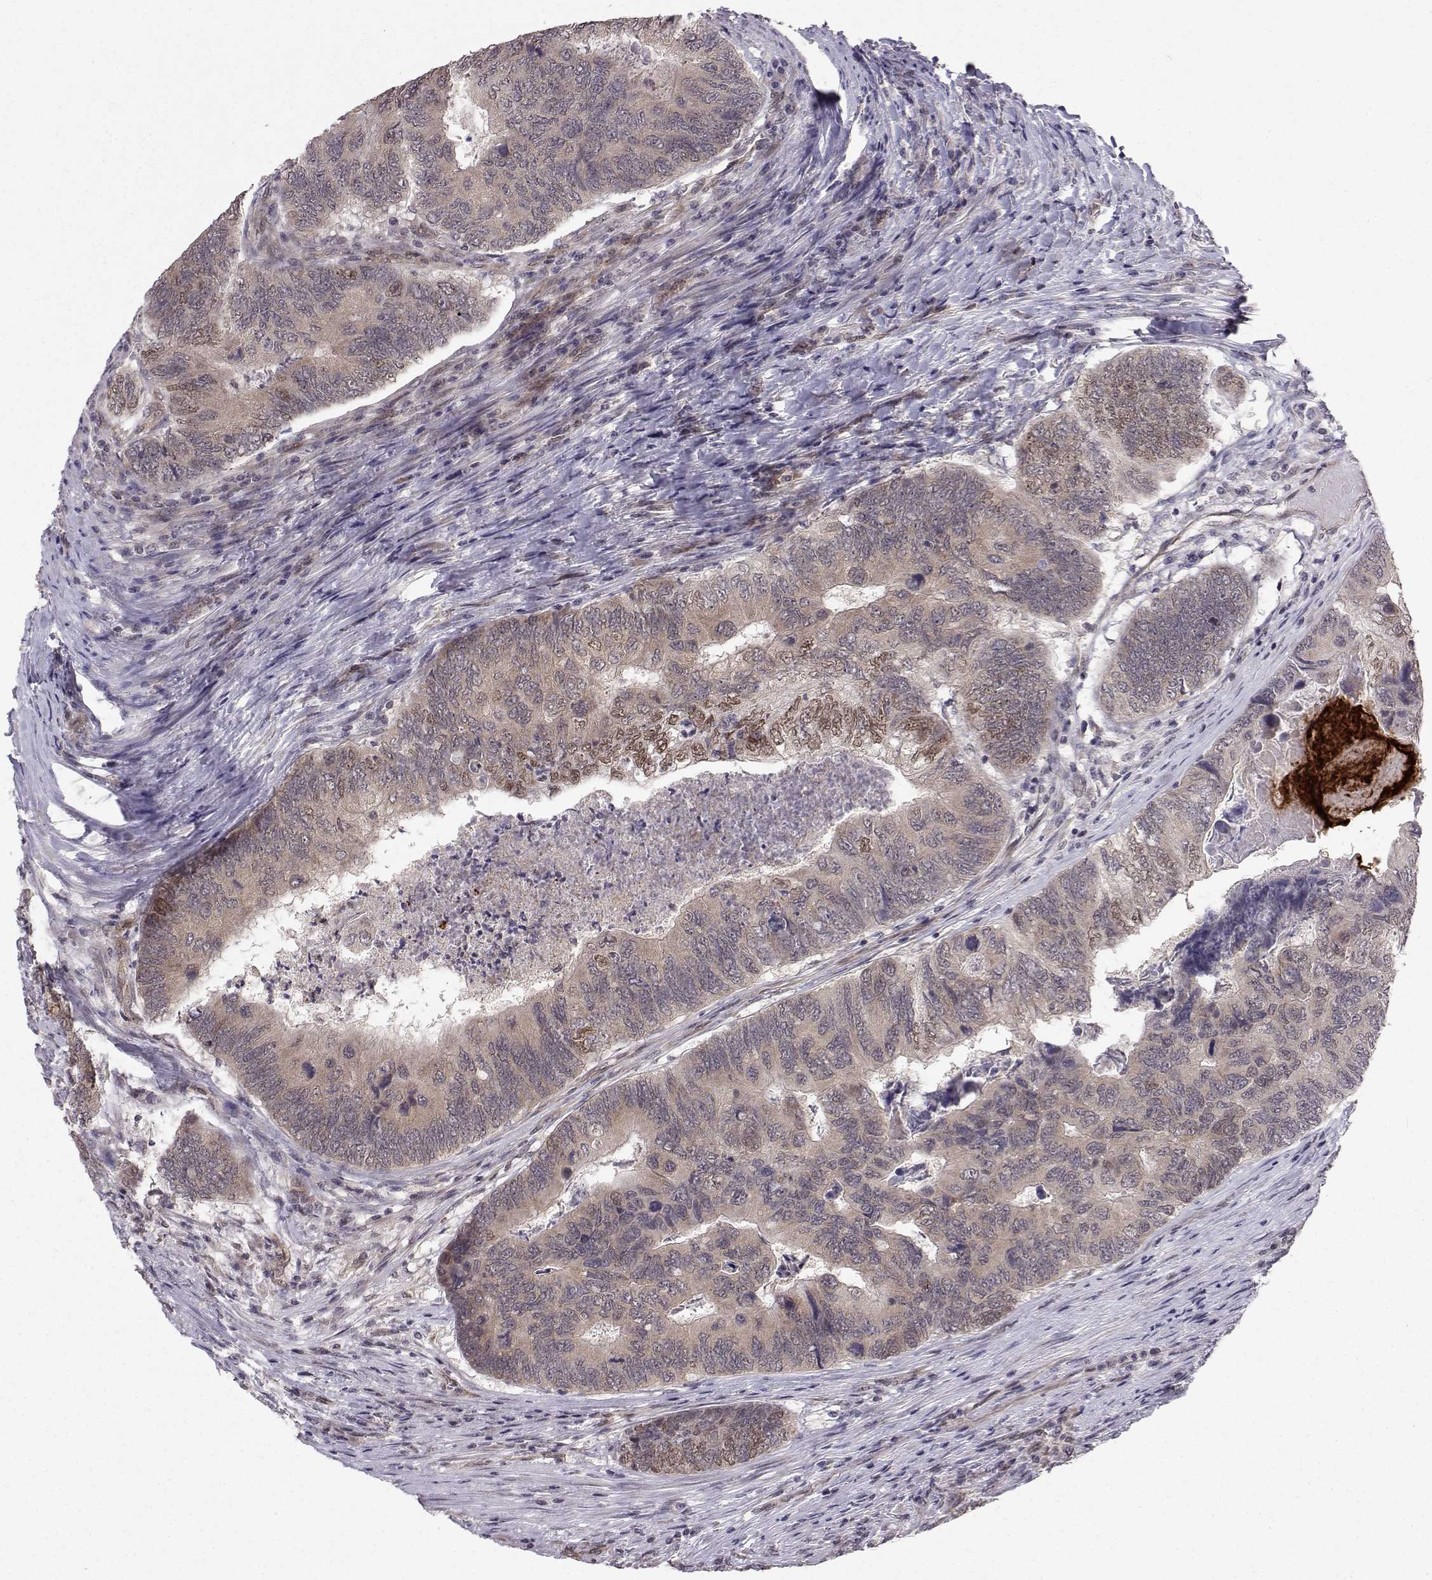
{"staining": {"intensity": "moderate", "quantity": "<25%", "location": "nuclear"}, "tissue": "colorectal cancer", "cell_type": "Tumor cells", "image_type": "cancer", "snomed": [{"axis": "morphology", "description": "Adenocarcinoma, NOS"}, {"axis": "topography", "description": "Colon"}], "caption": "Colorectal cancer (adenocarcinoma) stained with a protein marker reveals moderate staining in tumor cells.", "gene": "PKN2", "patient": {"sex": "female", "age": 67}}